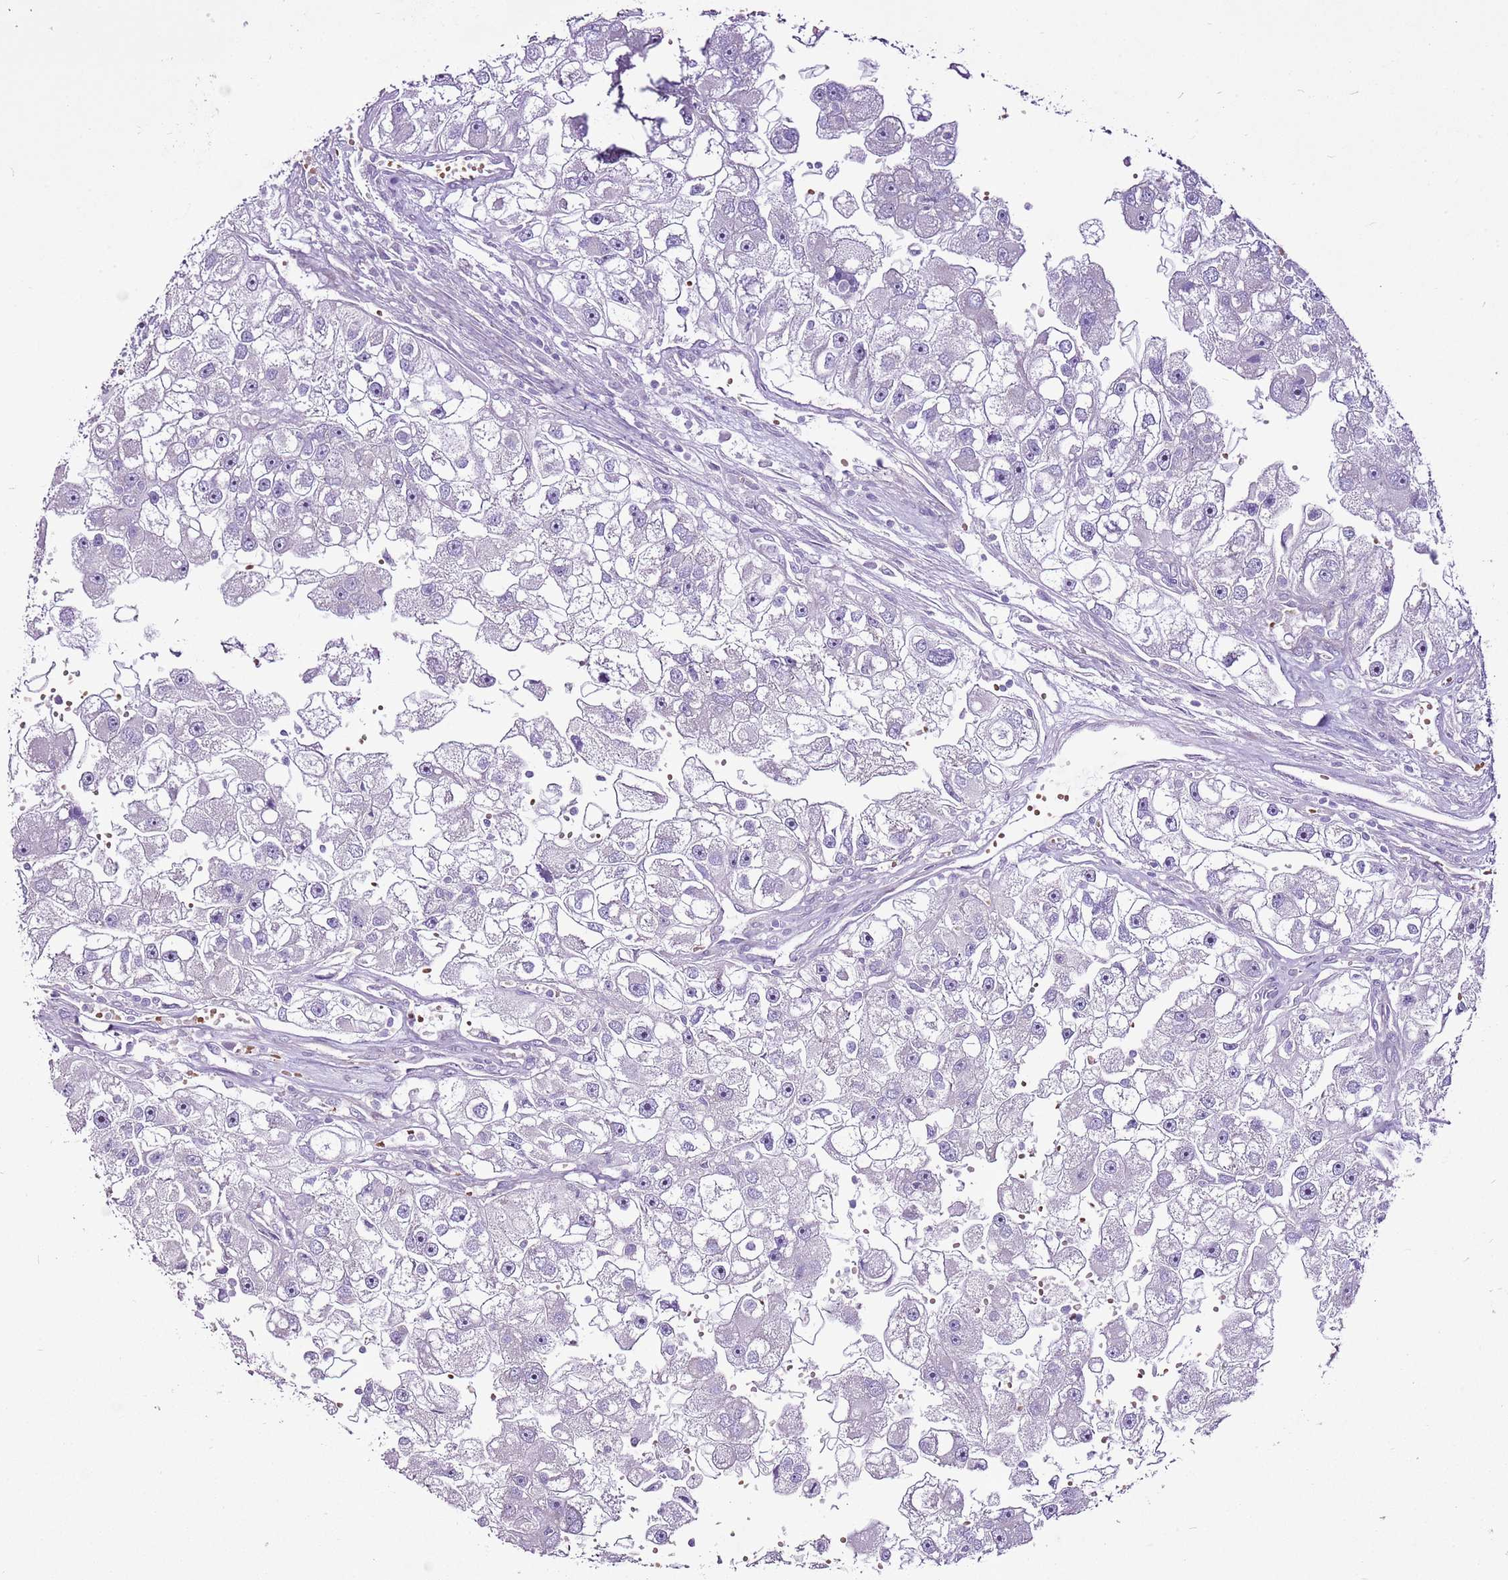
{"staining": {"intensity": "negative", "quantity": "none", "location": "none"}, "tissue": "renal cancer", "cell_type": "Tumor cells", "image_type": "cancer", "snomed": [{"axis": "morphology", "description": "Adenocarcinoma, NOS"}, {"axis": "topography", "description": "Kidney"}], "caption": "Immunohistochemistry image of renal adenocarcinoma stained for a protein (brown), which displays no positivity in tumor cells. Nuclei are stained in blue.", "gene": "CHAC2", "patient": {"sex": "male", "age": 63}}